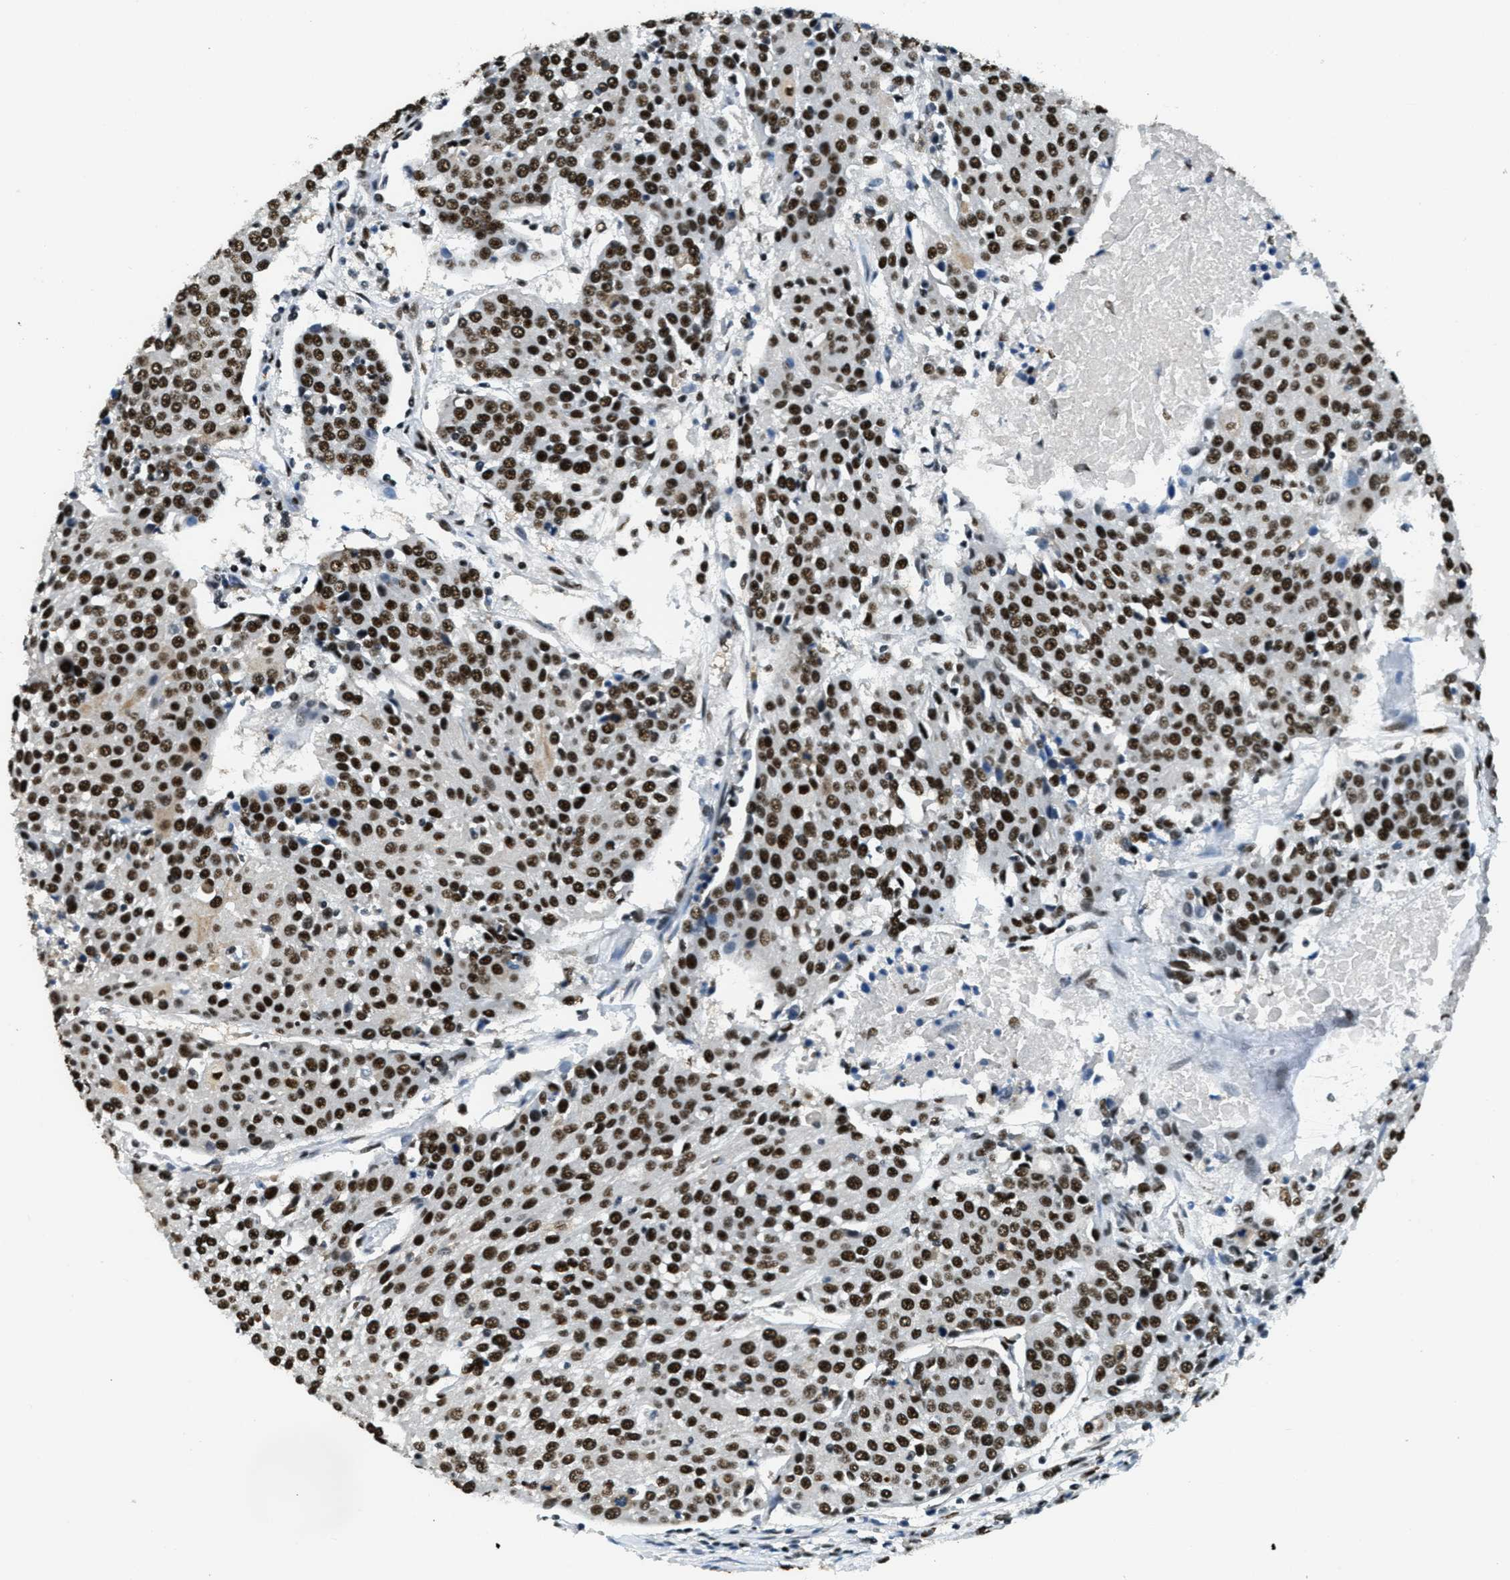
{"staining": {"intensity": "strong", "quantity": ">75%", "location": "nuclear"}, "tissue": "urothelial cancer", "cell_type": "Tumor cells", "image_type": "cancer", "snomed": [{"axis": "morphology", "description": "Urothelial carcinoma, High grade"}, {"axis": "topography", "description": "Urinary bladder"}], "caption": "The histopathology image exhibits a brown stain indicating the presence of a protein in the nuclear of tumor cells in high-grade urothelial carcinoma.", "gene": "SSB", "patient": {"sex": "female", "age": 85}}